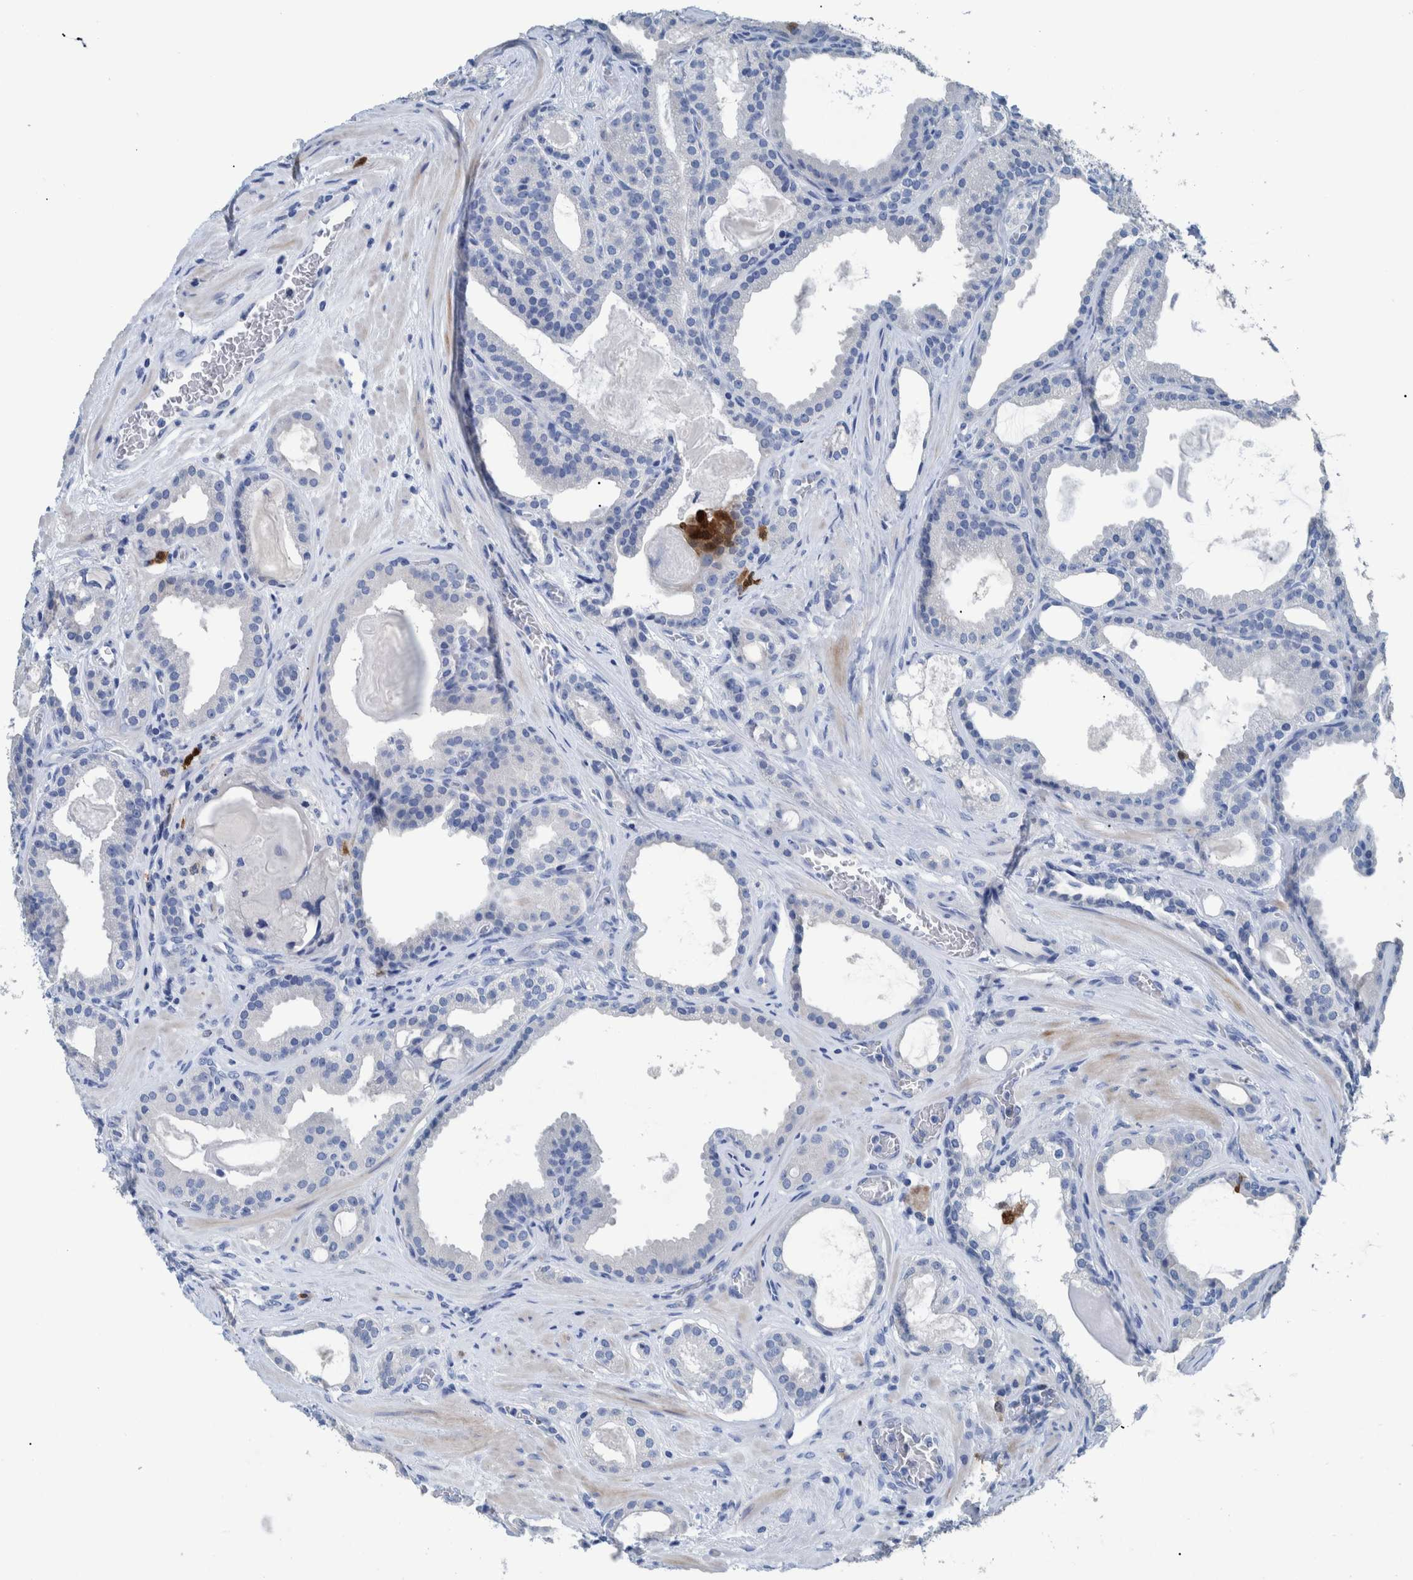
{"staining": {"intensity": "strong", "quantity": "<25%", "location": "cytoplasmic/membranous,nuclear"}, "tissue": "prostate cancer", "cell_type": "Tumor cells", "image_type": "cancer", "snomed": [{"axis": "morphology", "description": "Adenocarcinoma, High grade"}, {"axis": "topography", "description": "Prostate"}], "caption": "Protein expression analysis of human prostate cancer reveals strong cytoplasmic/membranous and nuclear staining in about <25% of tumor cells.", "gene": "IDO1", "patient": {"sex": "male", "age": 60}}